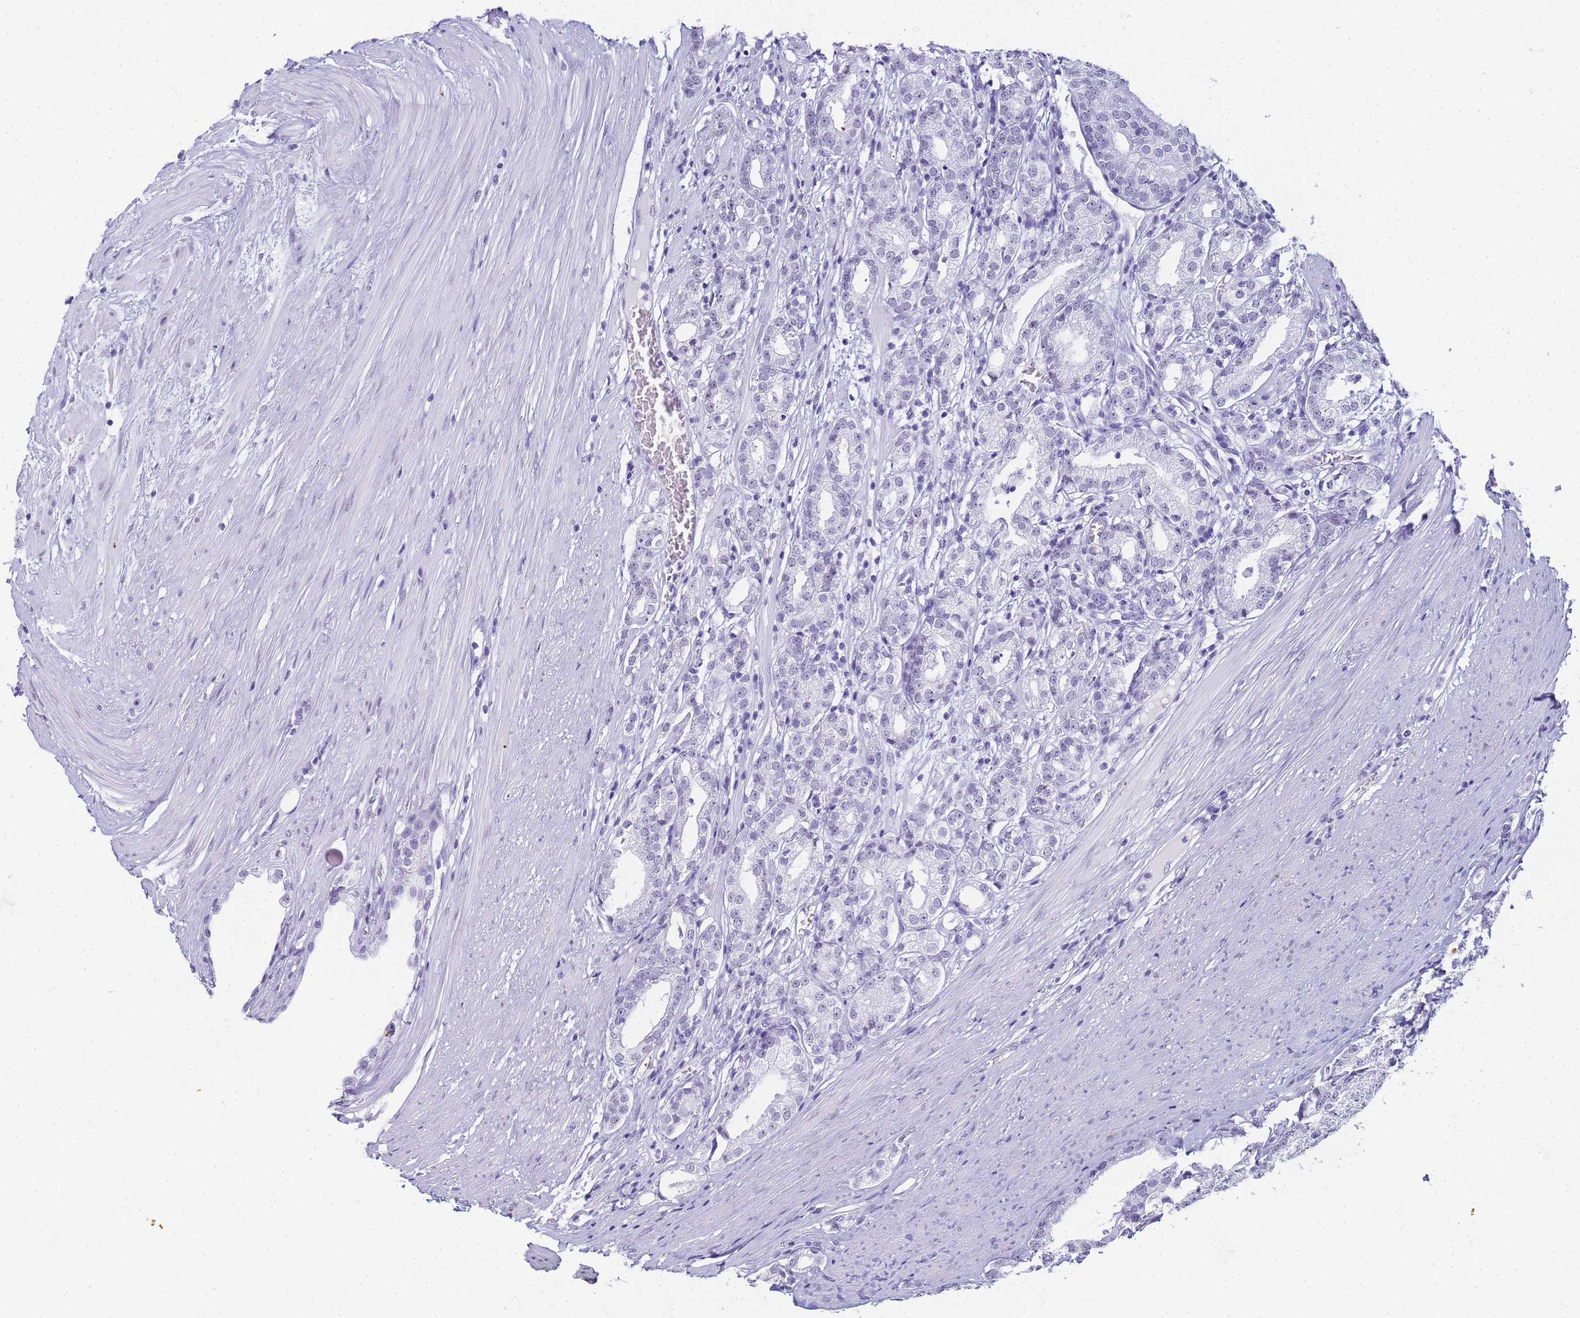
{"staining": {"intensity": "negative", "quantity": "none", "location": "none"}, "tissue": "prostate cancer", "cell_type": "Tumor cells", "image_type": "cancer", "snomed": [{"axis": "morphology", "description": "Adenocarcinoma, High grade"}, {"axis": "topography", "description": "Prostate"}], "caption": "Immunohistochemistry (IHC) image of human prostate cancer stained for a protein (brown), which shows no expression in tumor cells.", "gene": "SLC7A9", "patient": {"sex": "male", "age": 69}}